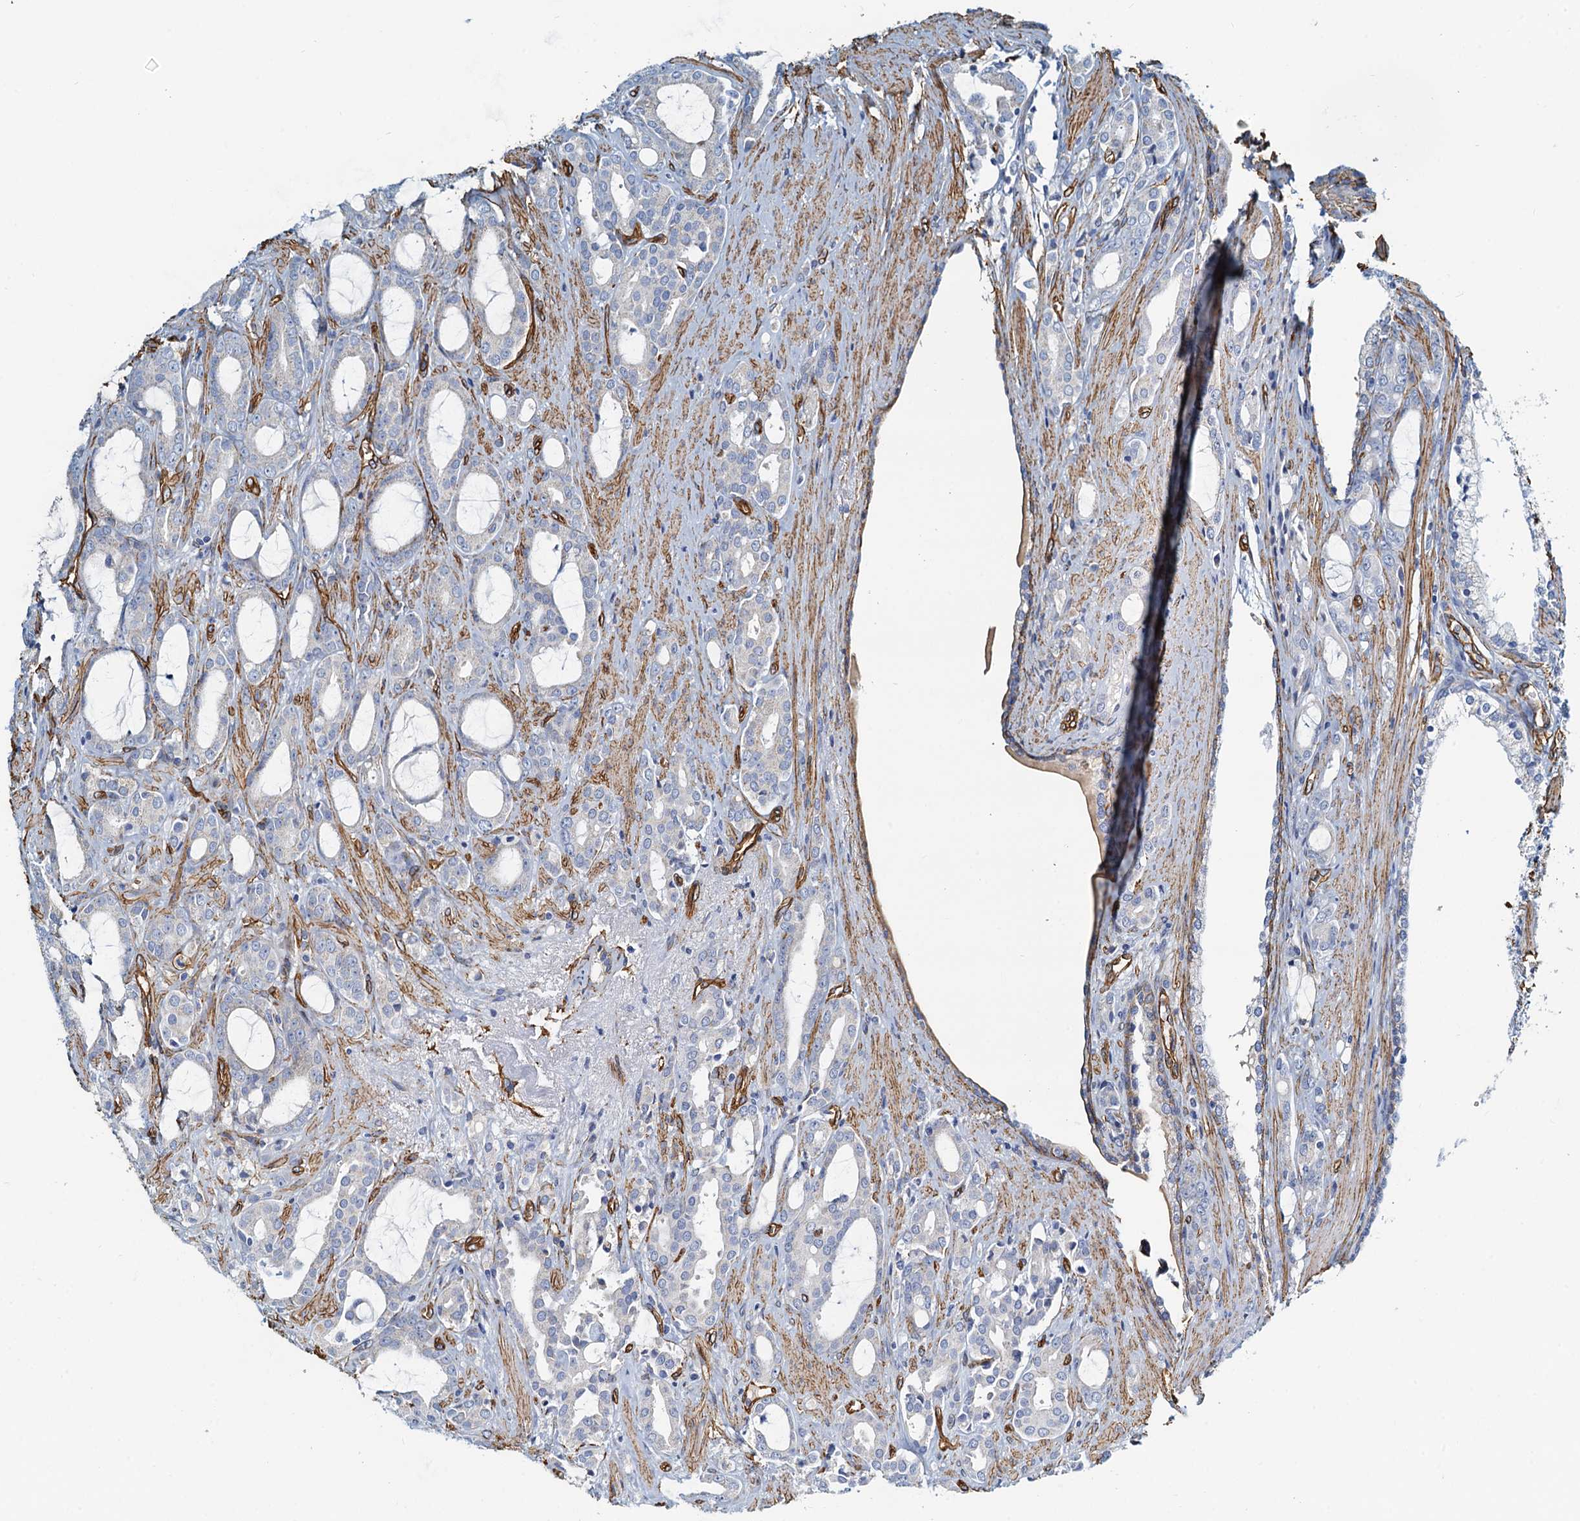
{"staining": {"intensity": "negative", "quantity": "none", "location": "none"}, "tissue": "prostate cancer", "cell_type": "Tumor cells", "image_type": "cancer", "snomed": [{"axis": "morphology", "description": "Adenocarcinoma, High grade"}, {"axis": "topography", "description": "Prostate"}], "caption": "A high-resolution photomicrograph shows IHC staining of prostate cancer, which shows no significant positivity in tumor cells. The staining was performed using DAB (3,3'-diaminobenzidine) to visualize the protein expression in brown, while the nuclei were stained in blue with hematoxylin (Magnification: 20x).", "gene": "DGKG", "patient": {"sex": "male", "age": 72}}